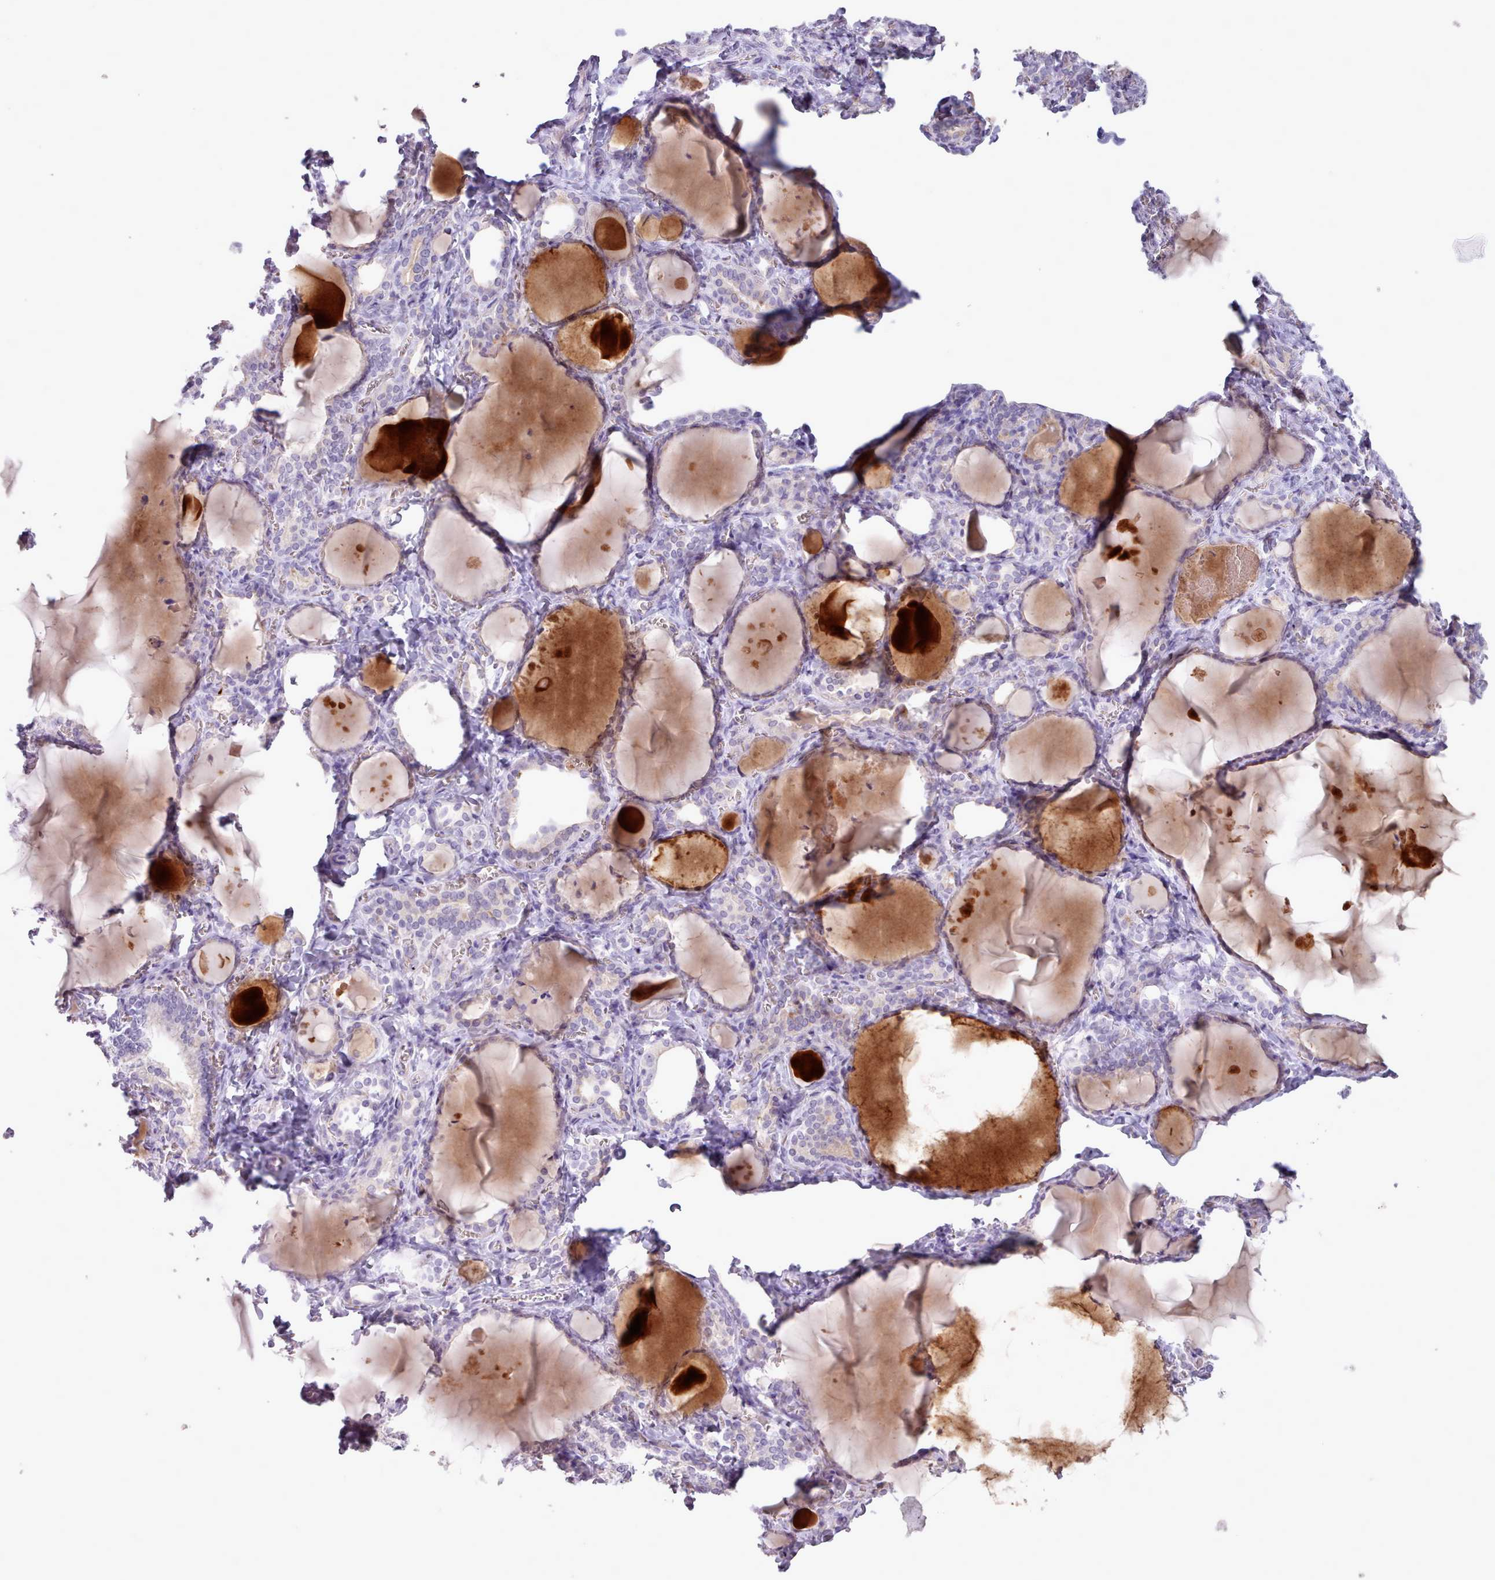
{"staining": {"intensity": "moderate", "quantity": "<25%", "location": "cytoplasmic/membranous"}, "tissue": "thyroid gland", "cell_type": "Glandular cells", "image_type": "normal", "snomed": [{"axis": "morphology", "description": "Normal tissue, NOS"}, {"axis": "topography", "description": "Thyroid gland"}], "caption": "About <25% of glandular cells in normal human thyroid gland display moderate cytoplasmic/membranous protein positivity as visualized by brown immunohistochemical staining.", "gene": "ATRAID", "patient": {"sex": "female", "age": 42}}